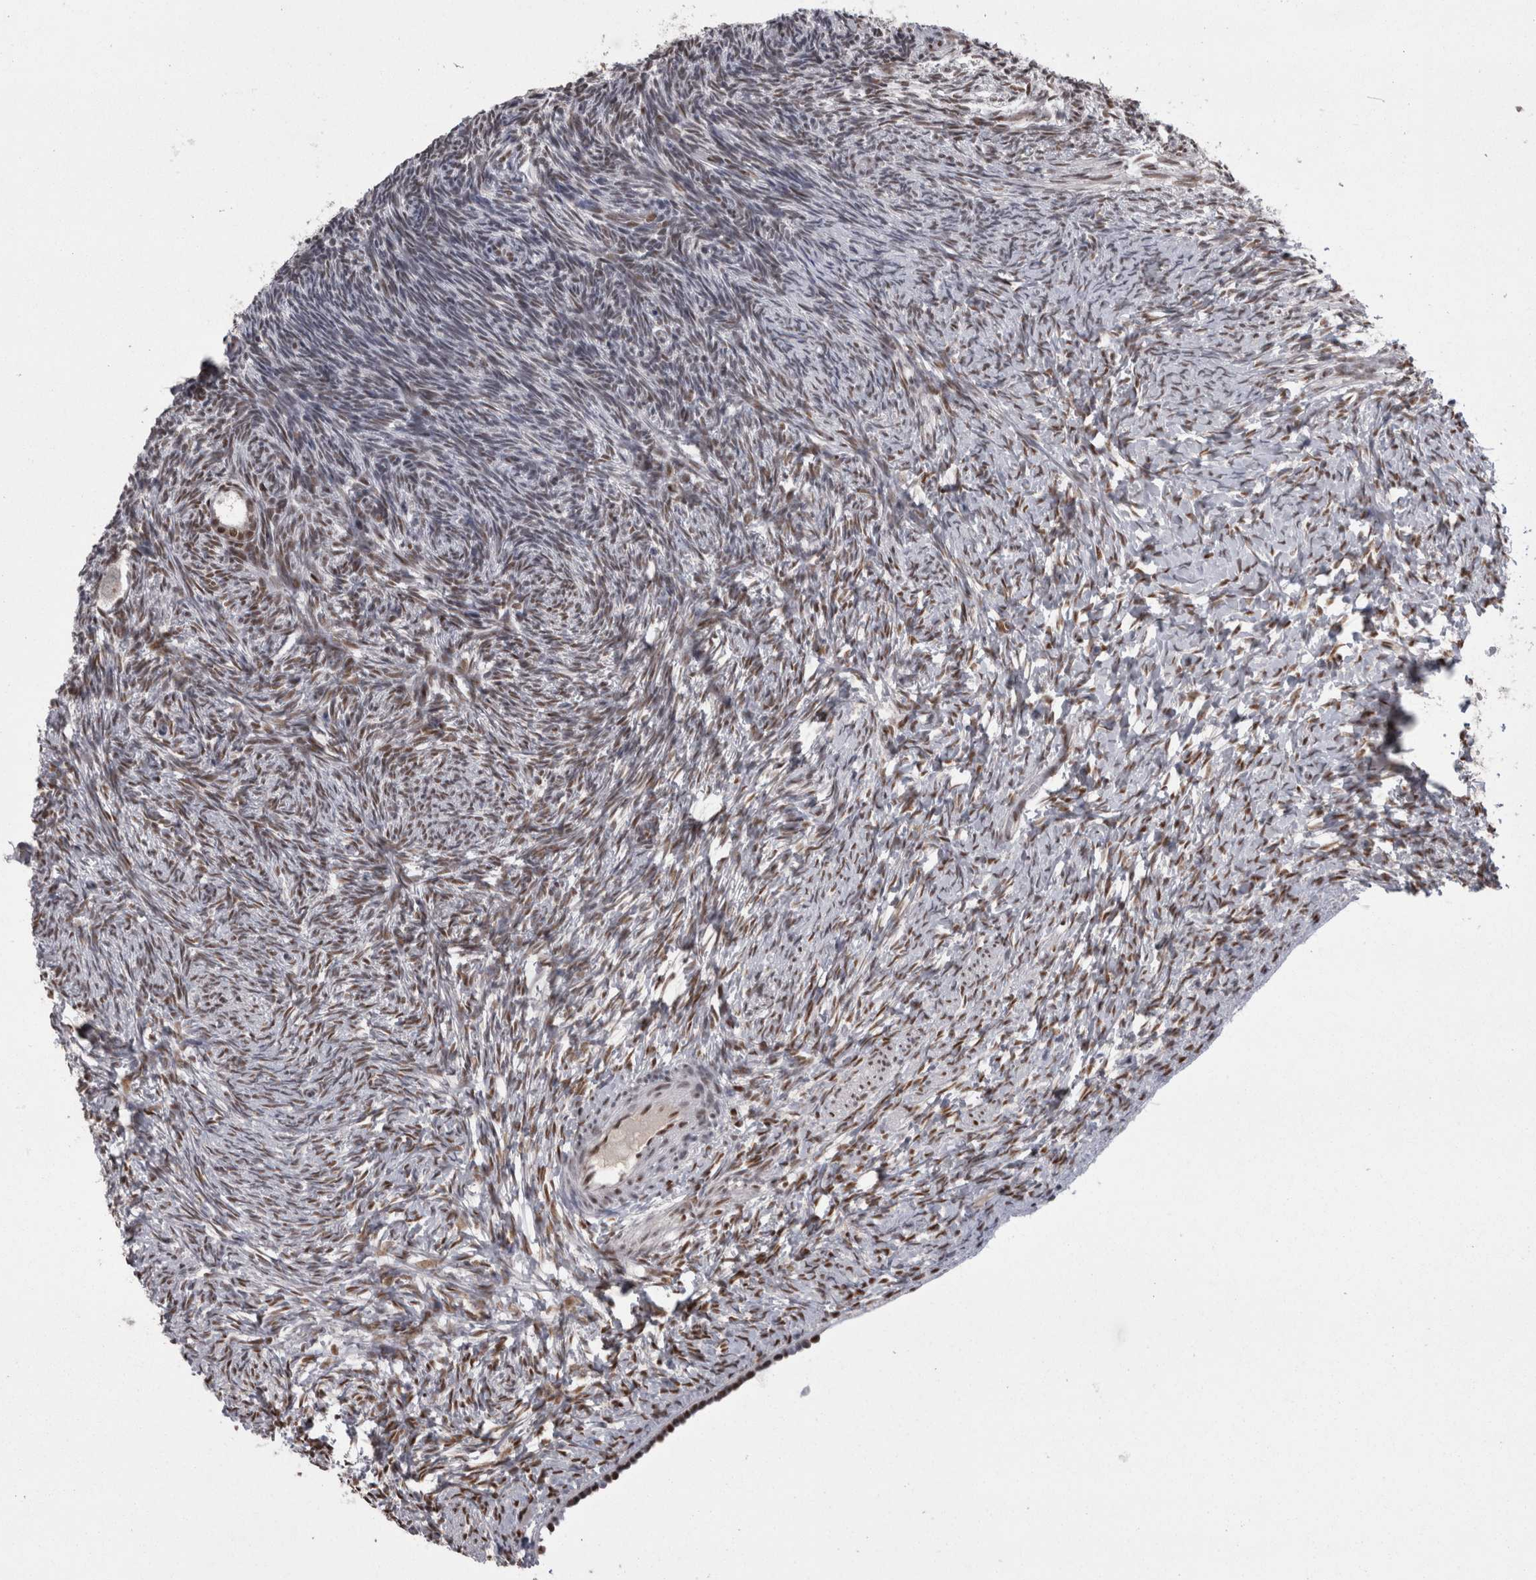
{"staining": {"intensity": "moderate", "quantity": ">75%", "location": "nuclear"}, "tissue": "ovary", "cell_type": "Follicle cells", "image_type": "normal", "snomed": [{"axis": "morphology", "description": "Normal tissue, NOS"}, {"axis": "topography", "description": "Ovary"}], "caption": "Immunohistochemistry (IHC) of unremarkable human ovary displays medium levels of moderate nuclear positivity in about >75% of follicle cells.", "gene": "C1orf54", "patient": {"sex": "female", "age": 34}}